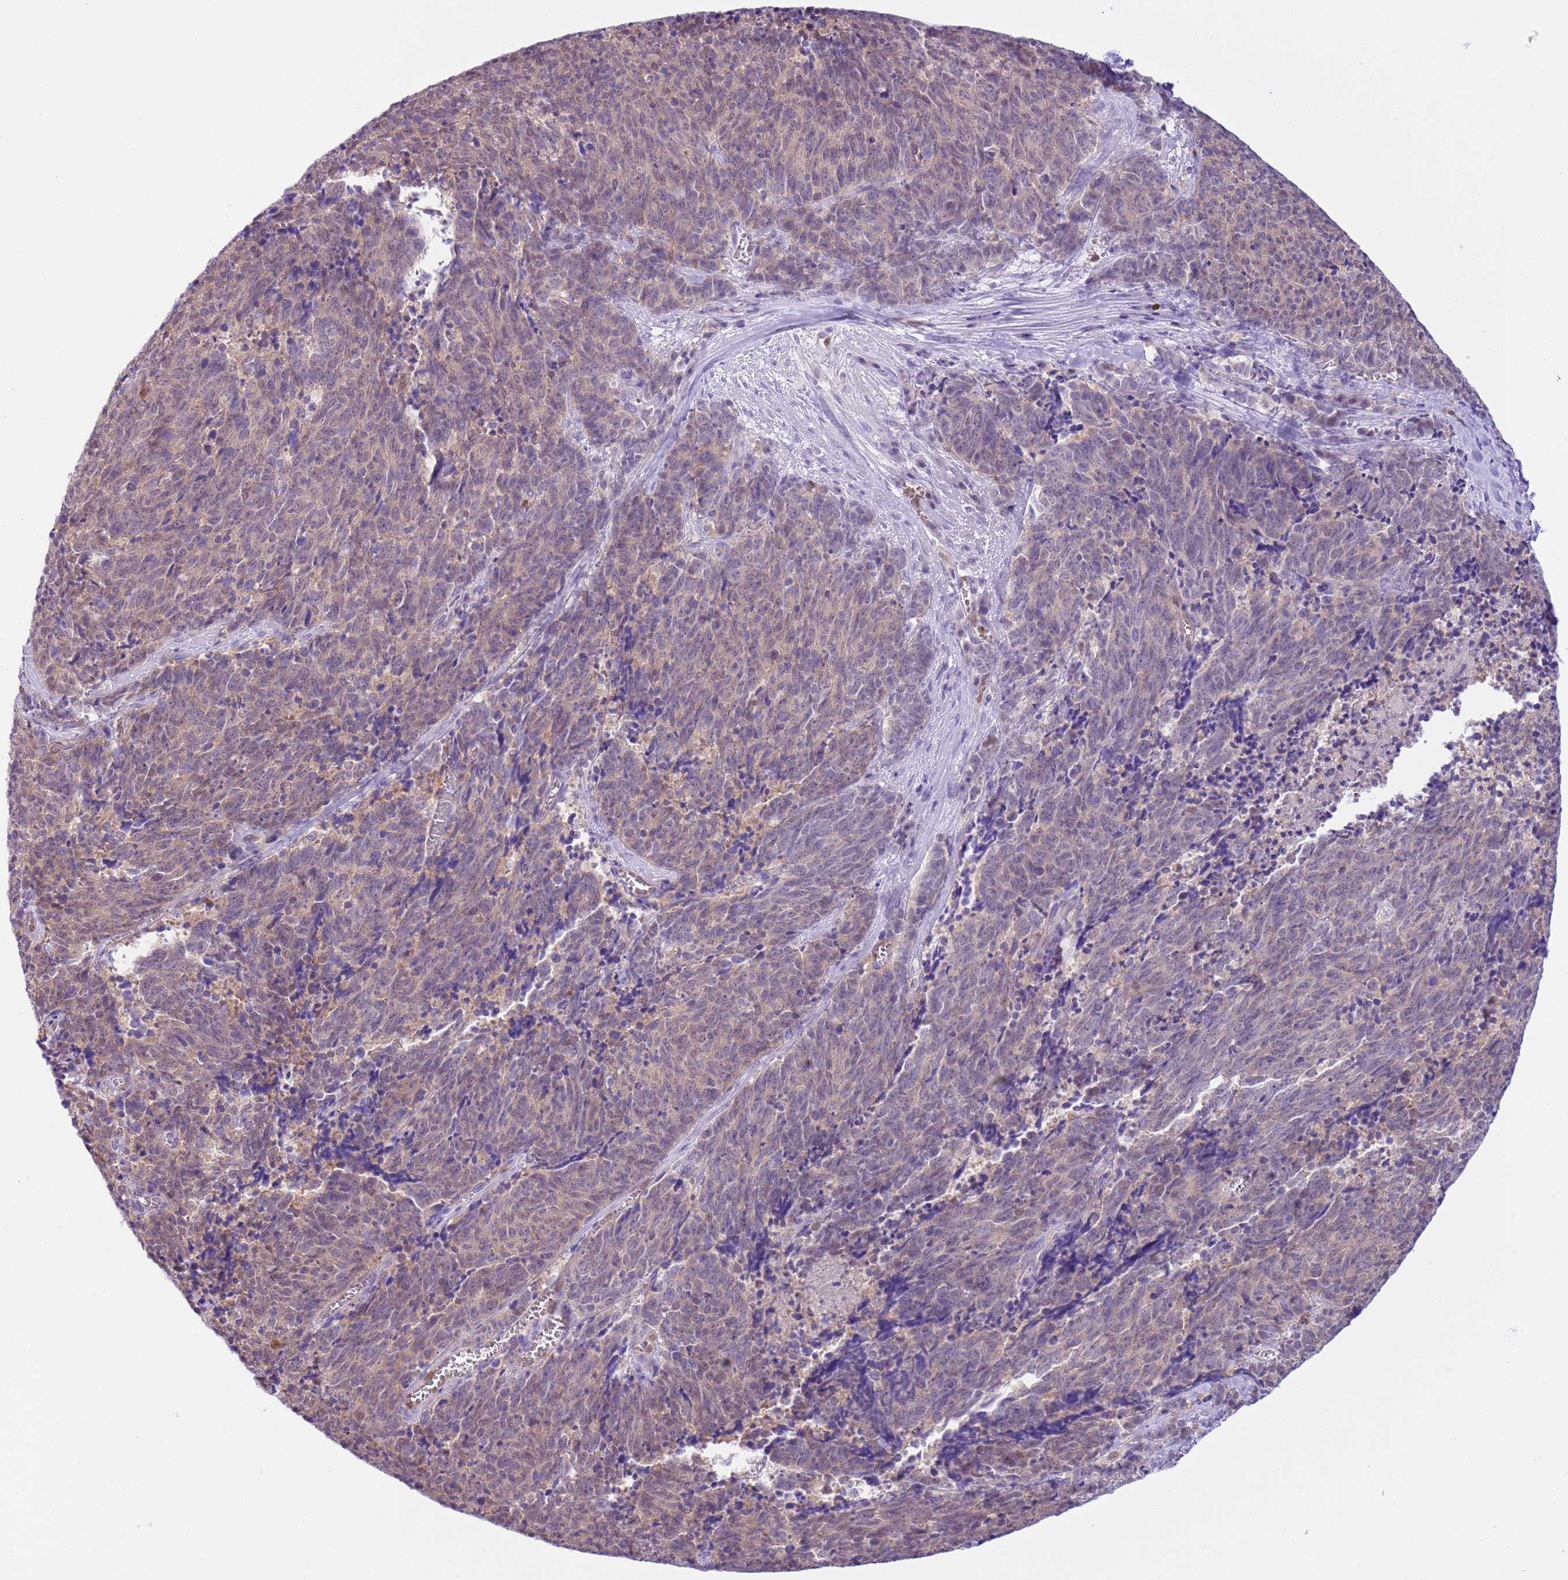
{"staining": {"intensity": "weak", "quantity": ">75%", "location": "cytoplasmic/membranous"}, "tissue": "cervical cancer", "cell_type": "Tumor cells", "image_type": "cancer", "snomed": [{"axis": "morphology", "description": "Squamous cell carcinoma, NOS"}, {"axis": "topography", "description": "Cervix"}], "caption": "Immunohistochemical staining of squamous cell carcinoma (cervical) displays low levels of weak cytoplasmic/membranous protein expression in about >75% of tumor cells.", "gene": "DDI2", "patient": {"sex": "female", "age": 29}}